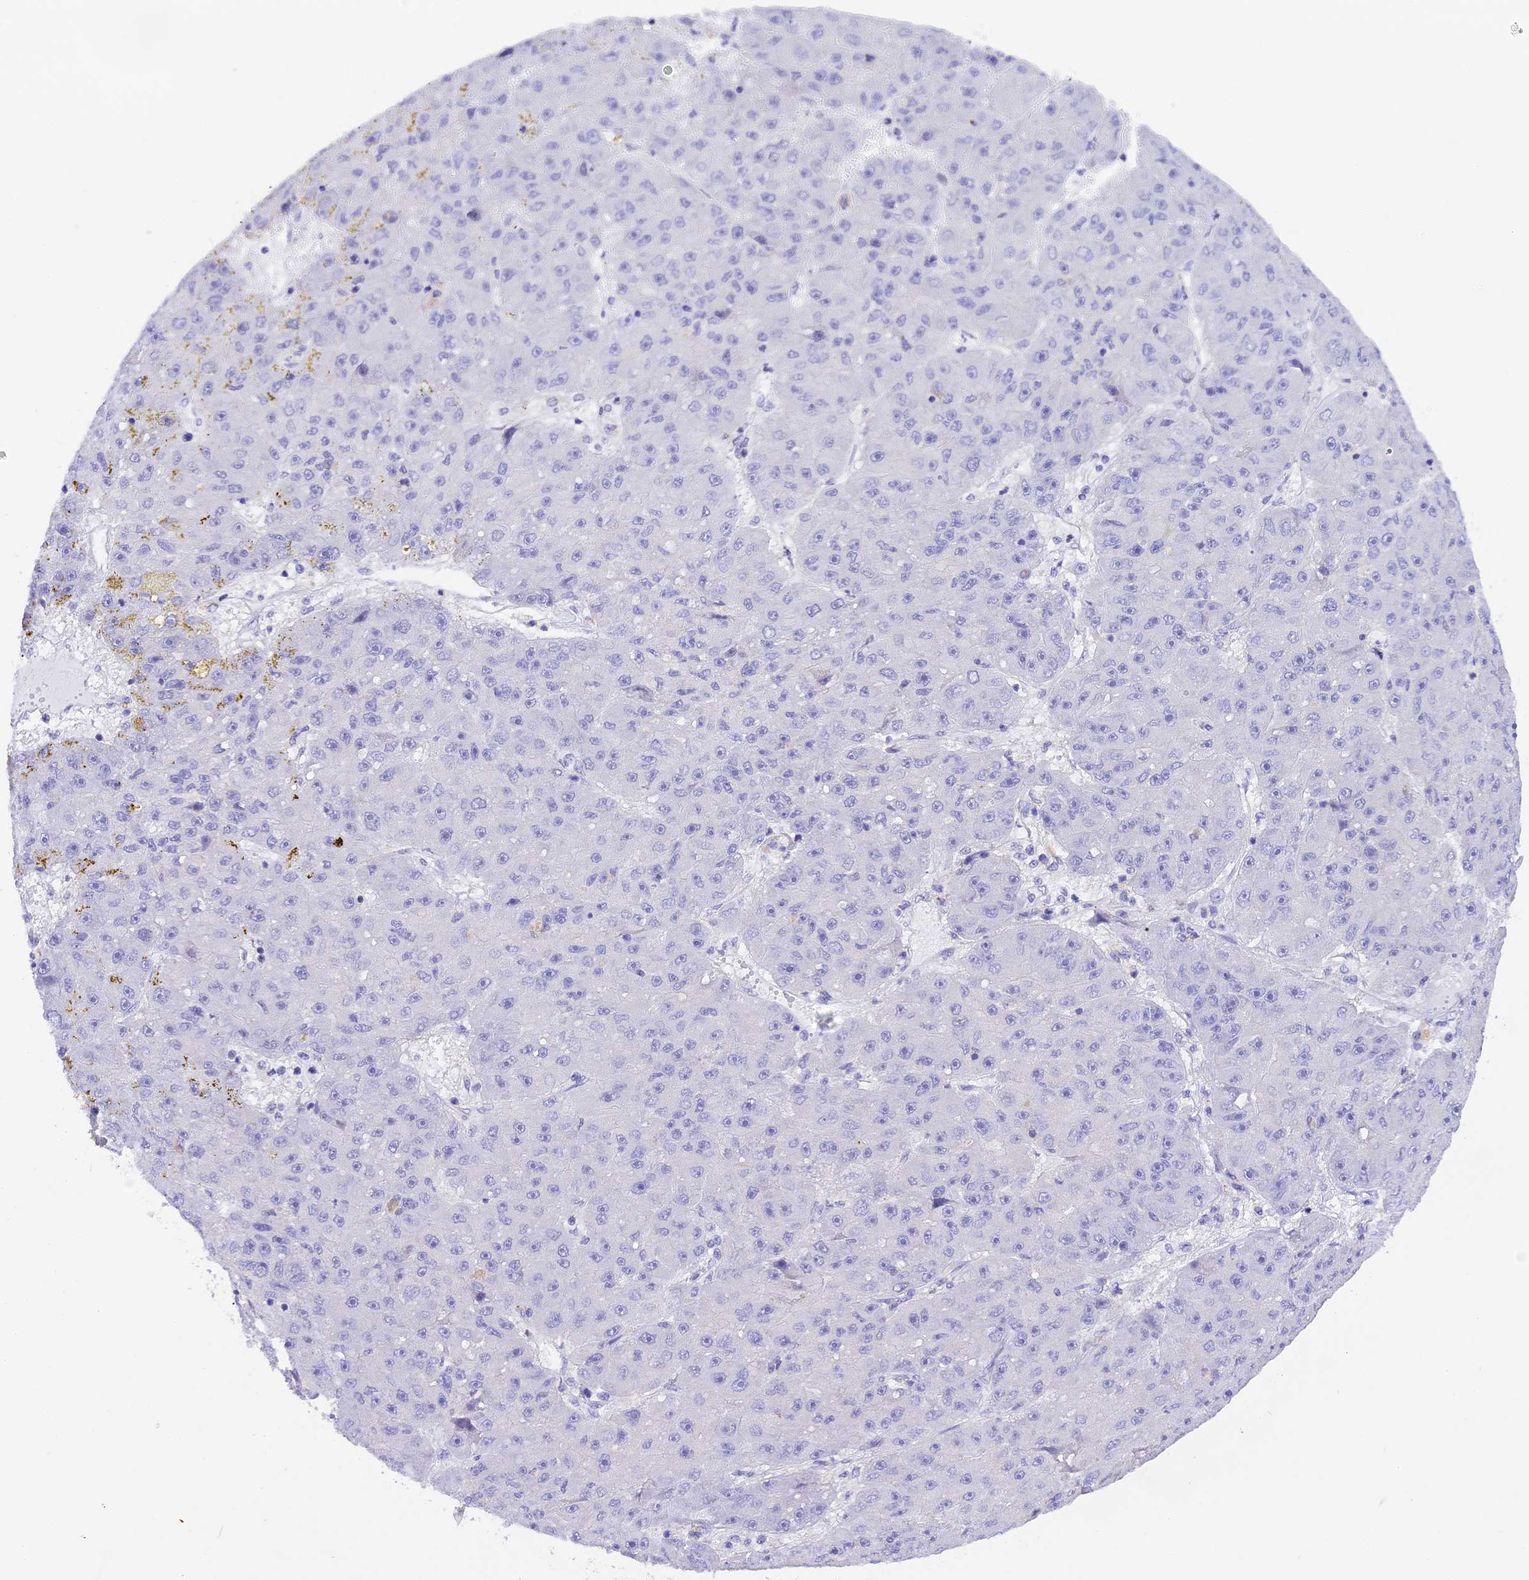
{"staining": {"intensity": "negative", "quantity": "none", "location": "none"}, "tissue": "liver cancer", "cell_type": "Tumor cells", "image_type": "cancer", "snomed": [{"axis": "morphology", "description": "Carcinoma, Hepatocellular, NOS"}, {"axis": "topography", "description": "Liver"}], "caption": "Immunohistochemical staining of human liver cancer (hepatocellular carcinoma) demonstrates no significant expression in tumor cells.", "gene": "COL6A5", "patient": {"sex": "male", "age": 67}}